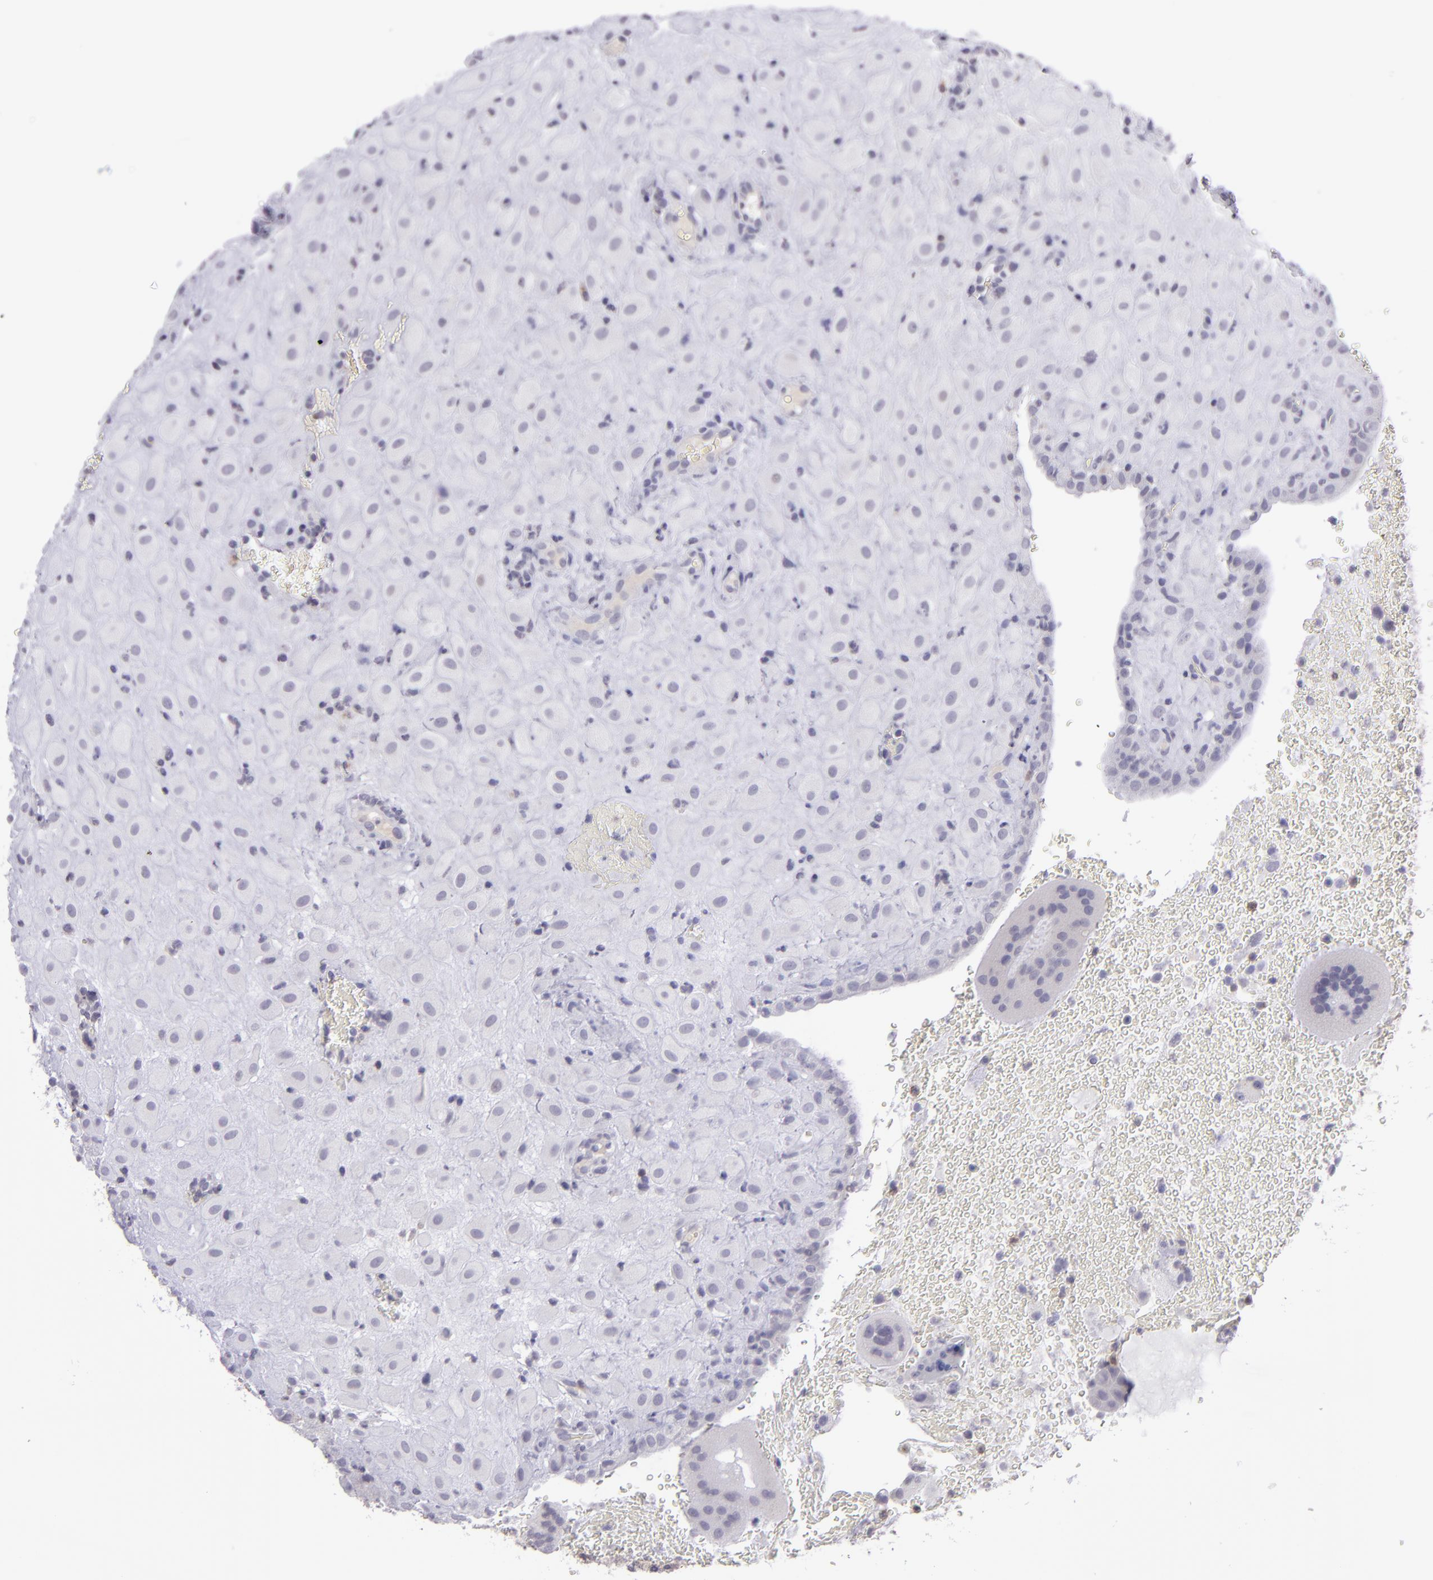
{"staining": {"intensity": "negative", "quantity": "none", "location": "none"}, "tissue": "placenta", "cell_type": "Decidual cells", "image_type": "normal", "snomed": [{"axis": "morphology", "description": "Normal tissue, NOS"}, {"axis": "topography", "description": "Placenta"}], "caption": "Immunohistochemistry of unremarkable placenta displays no staining in decidual cells.", "gene": "CD48", "patient": {"sex": "female", "age": 19}}